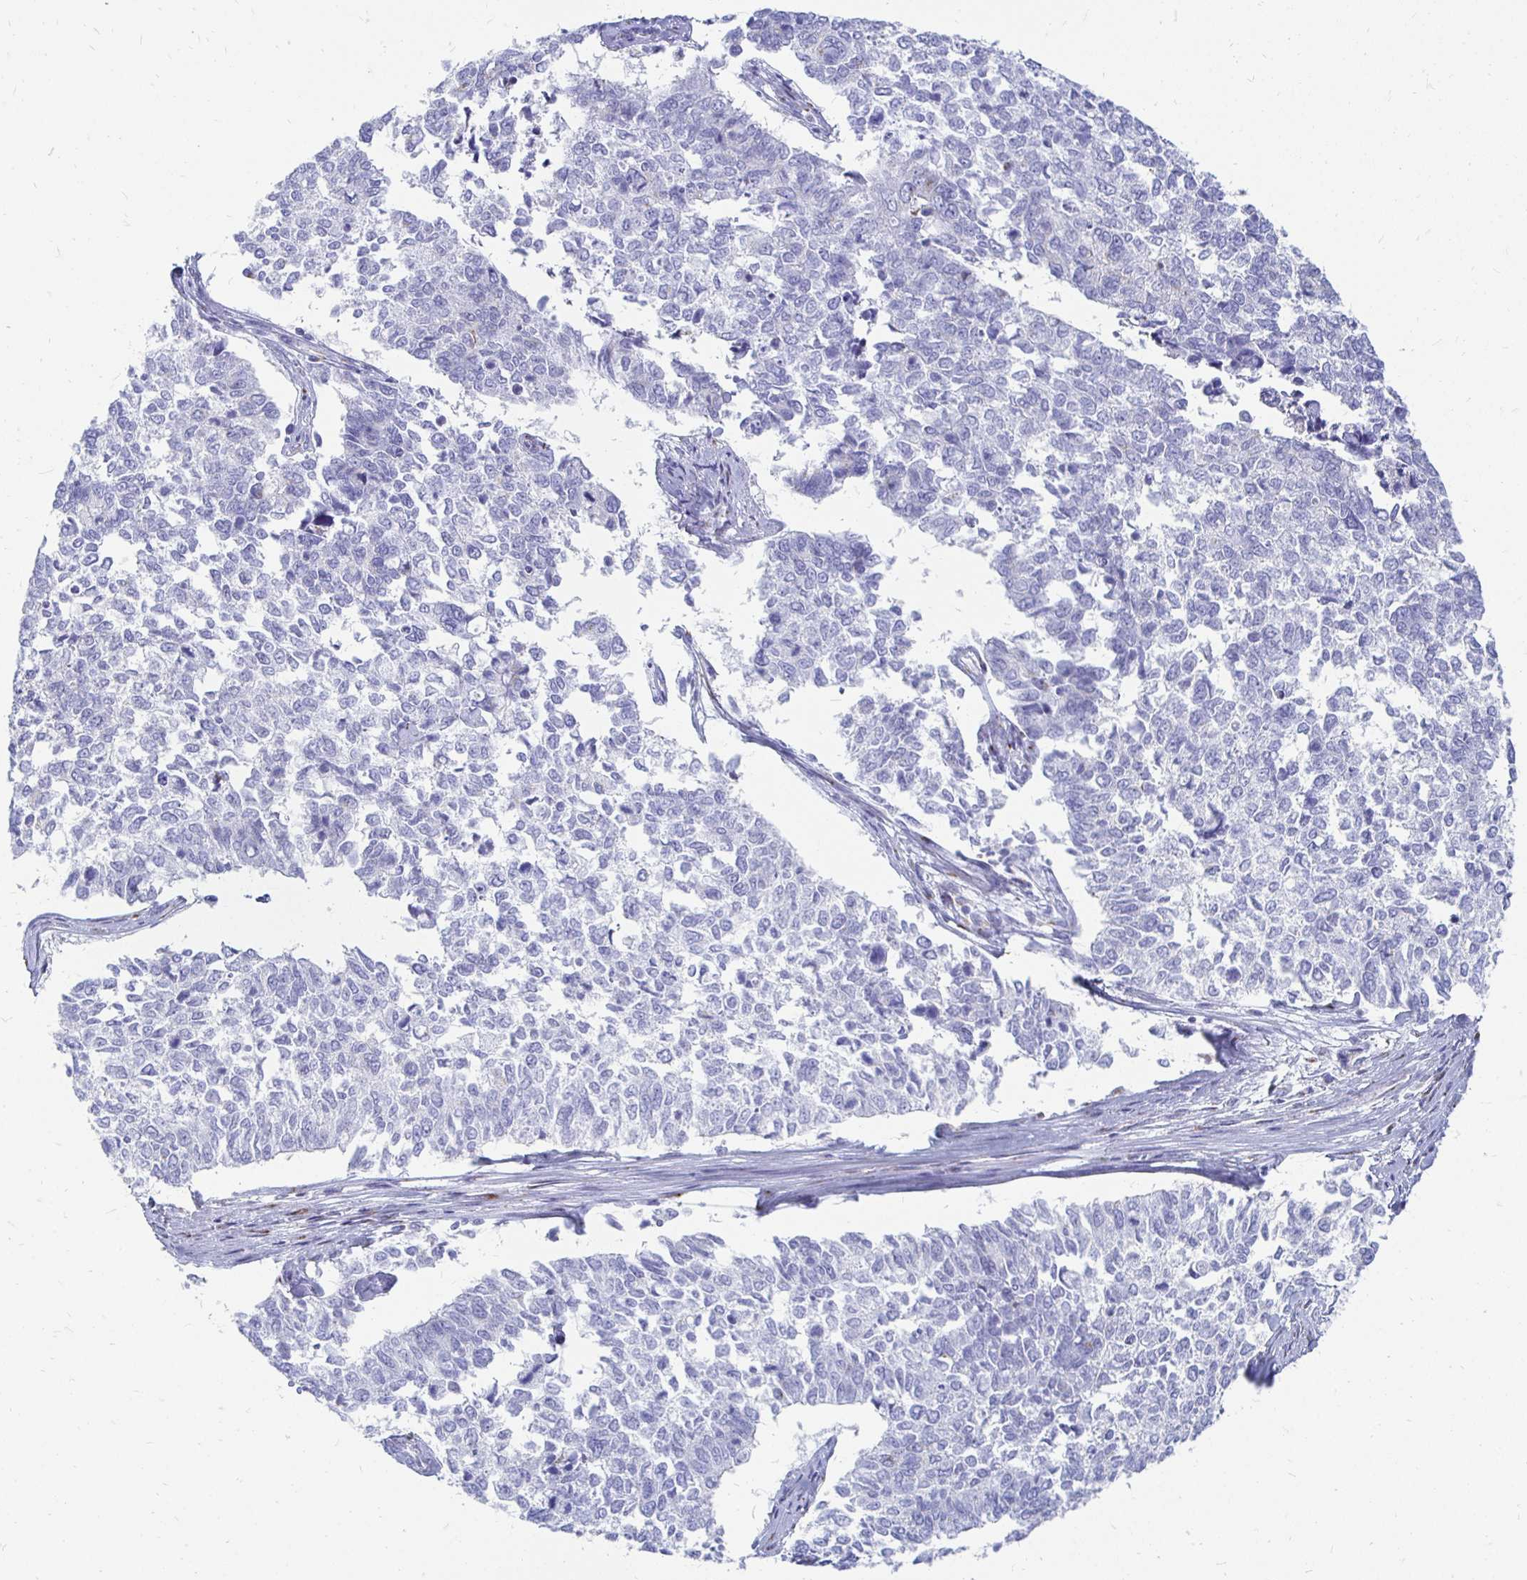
{"staining": {"intensity": "negative", "quantity": "none", "location": "none"}, "tissue": "cervical cancer", "cell_type": "Tumor cells", "image_type": "cancer", "snomed": [{"axis": "morphology", "description": "Adenocarcinoma, NOS"}, {"axis": "topography", "description": "Cervix"}], "caption": "This is a histopathology image of IHC staining of cervical adenocarcinoma, which shows no expression in tumor cells. (DAB immunohistochemistry (IHC), high magnification).", "gene": "PAGE4", "patient": {"sex": "female", "age": 63}}